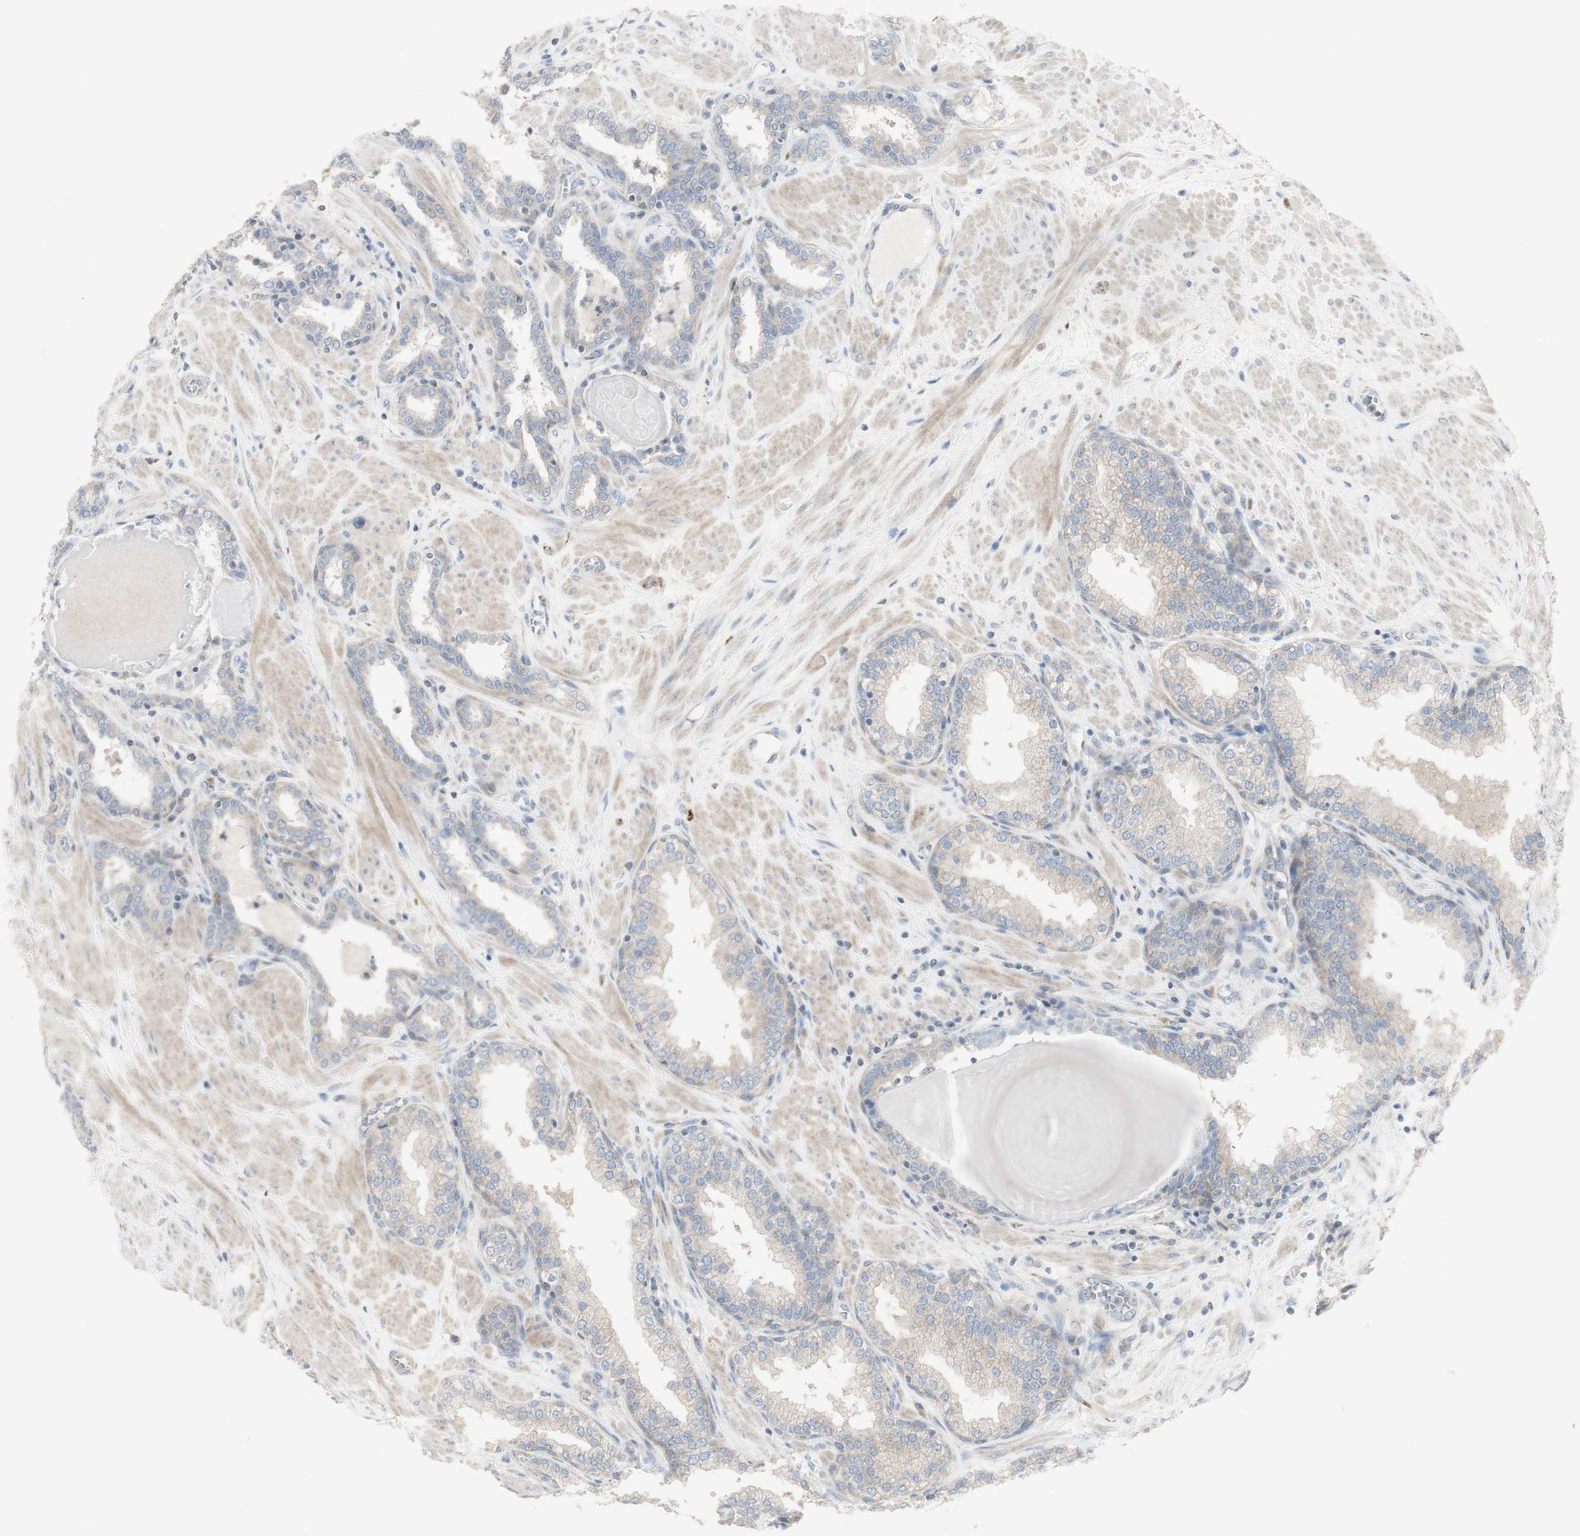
{"staining": {"intensity": "weak", "quantity": "<25%", "location": "cytoplasmic/membranous"}, "tissue": "prostate", "cell_type": "Glandular cells", "image_type": "normal", "snomed": [{"axis": "morphology", "description": "Normal tissue, NOS"}, {"axis": "topography", "description": "Prostate"}], "caption": "The histopathology image shows no staining of glandular cells in unremarkable prostate. (Immunohistochemistry (ihc), brightfield microscopy, high magnification).", "gene": "C3orf52", "patient": {"sex": "male", "age": 51}}